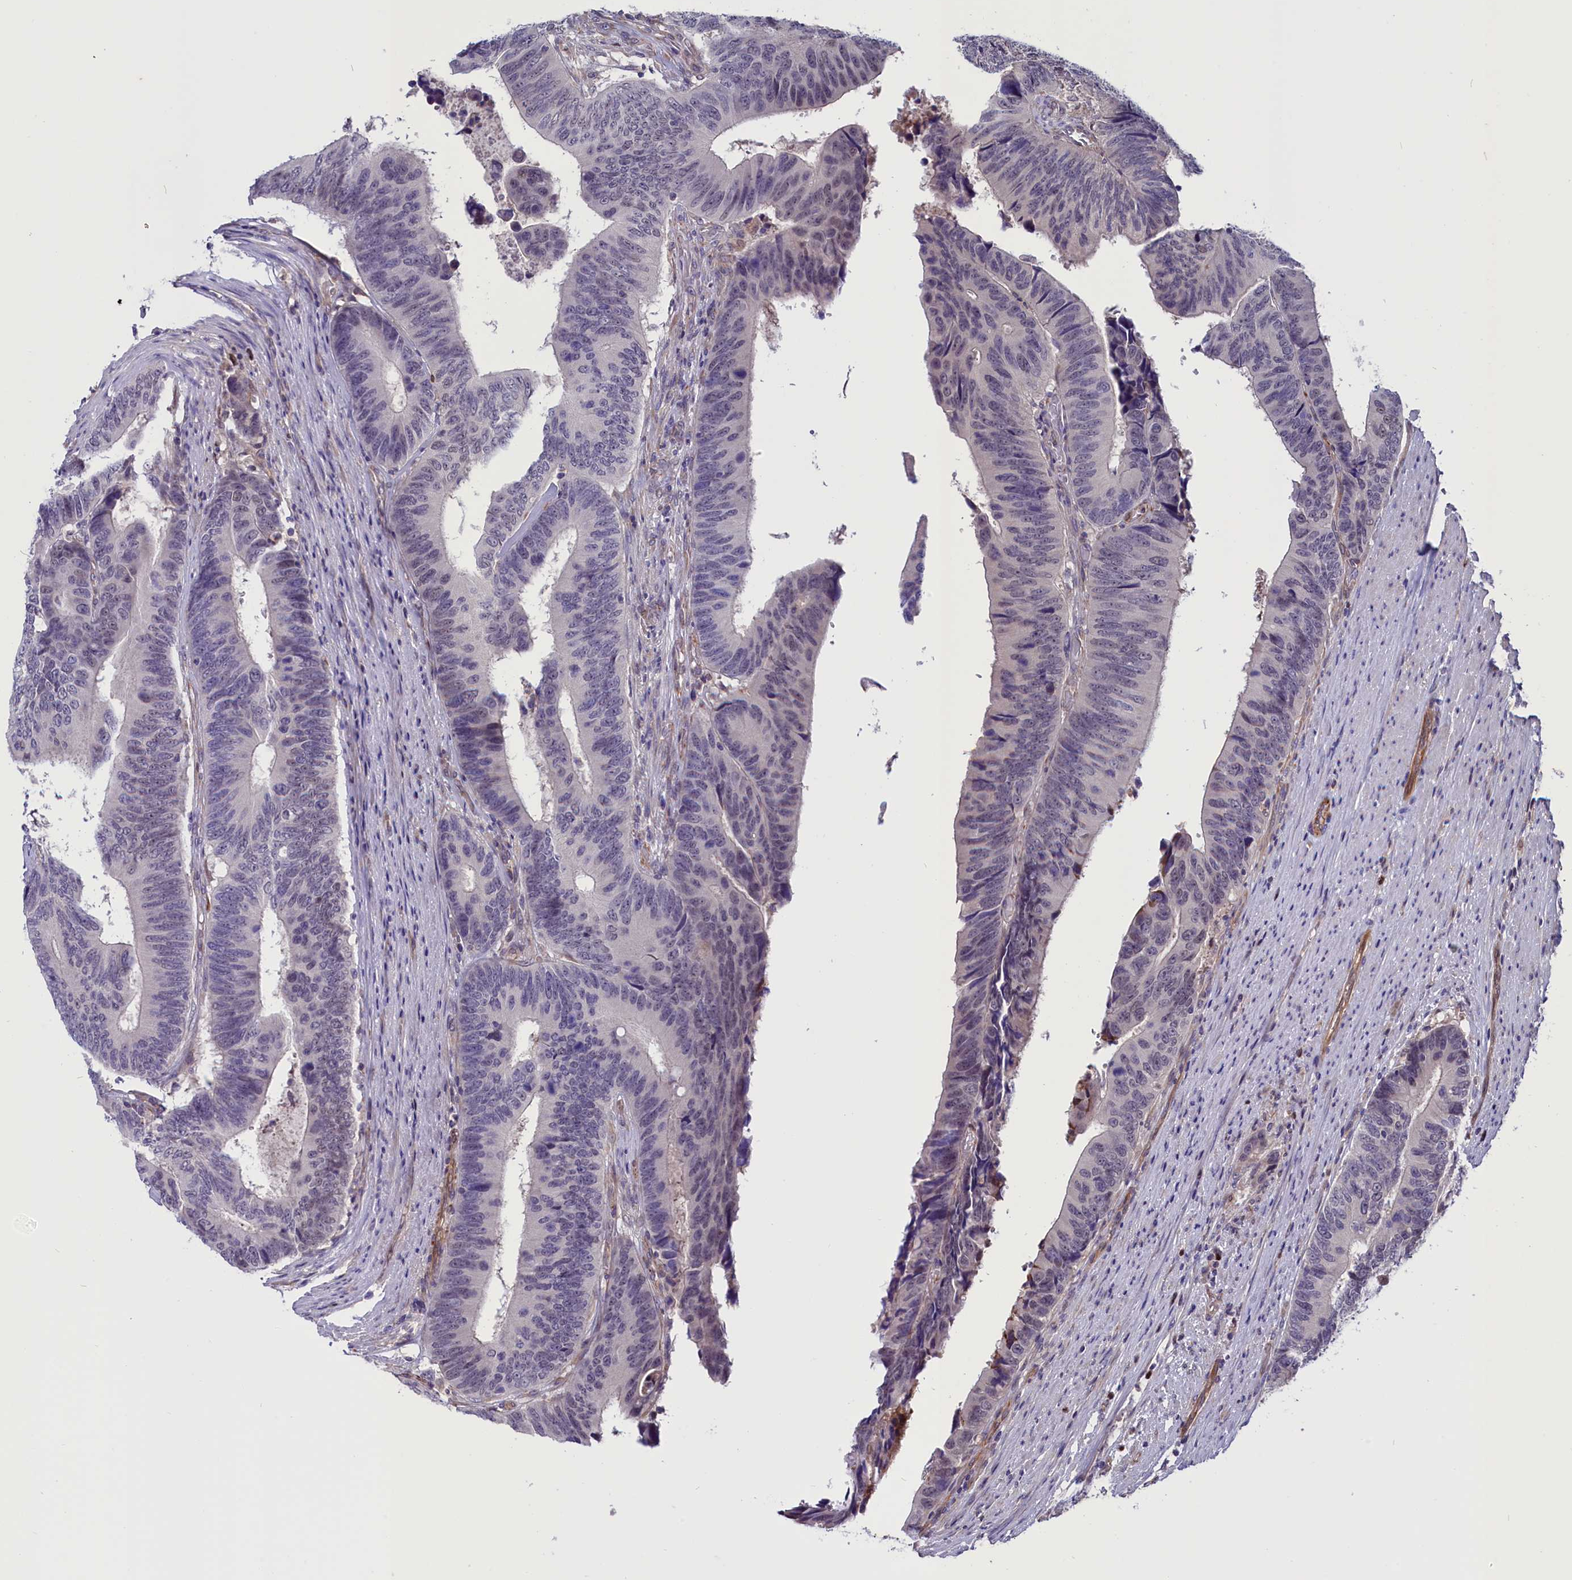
{"staining": {"intensity": "negative", "quantity": "none", "location": "none"}, "tissue": "colorectal cancer", "cell_type": "Tumor cells", "image_type": "cancer", "snomed": [{"axis": "morphology", "description": "Adenocarcinoma, NOS"}, {"axis": "topography", "description": "Colon"}], "caption": "The micrograph exhibits no staining of tumor cells in colorectal cancer (adenocarcinoma).", "gene": "PDILT", "patient": {"sex": "male", "age": 87}}